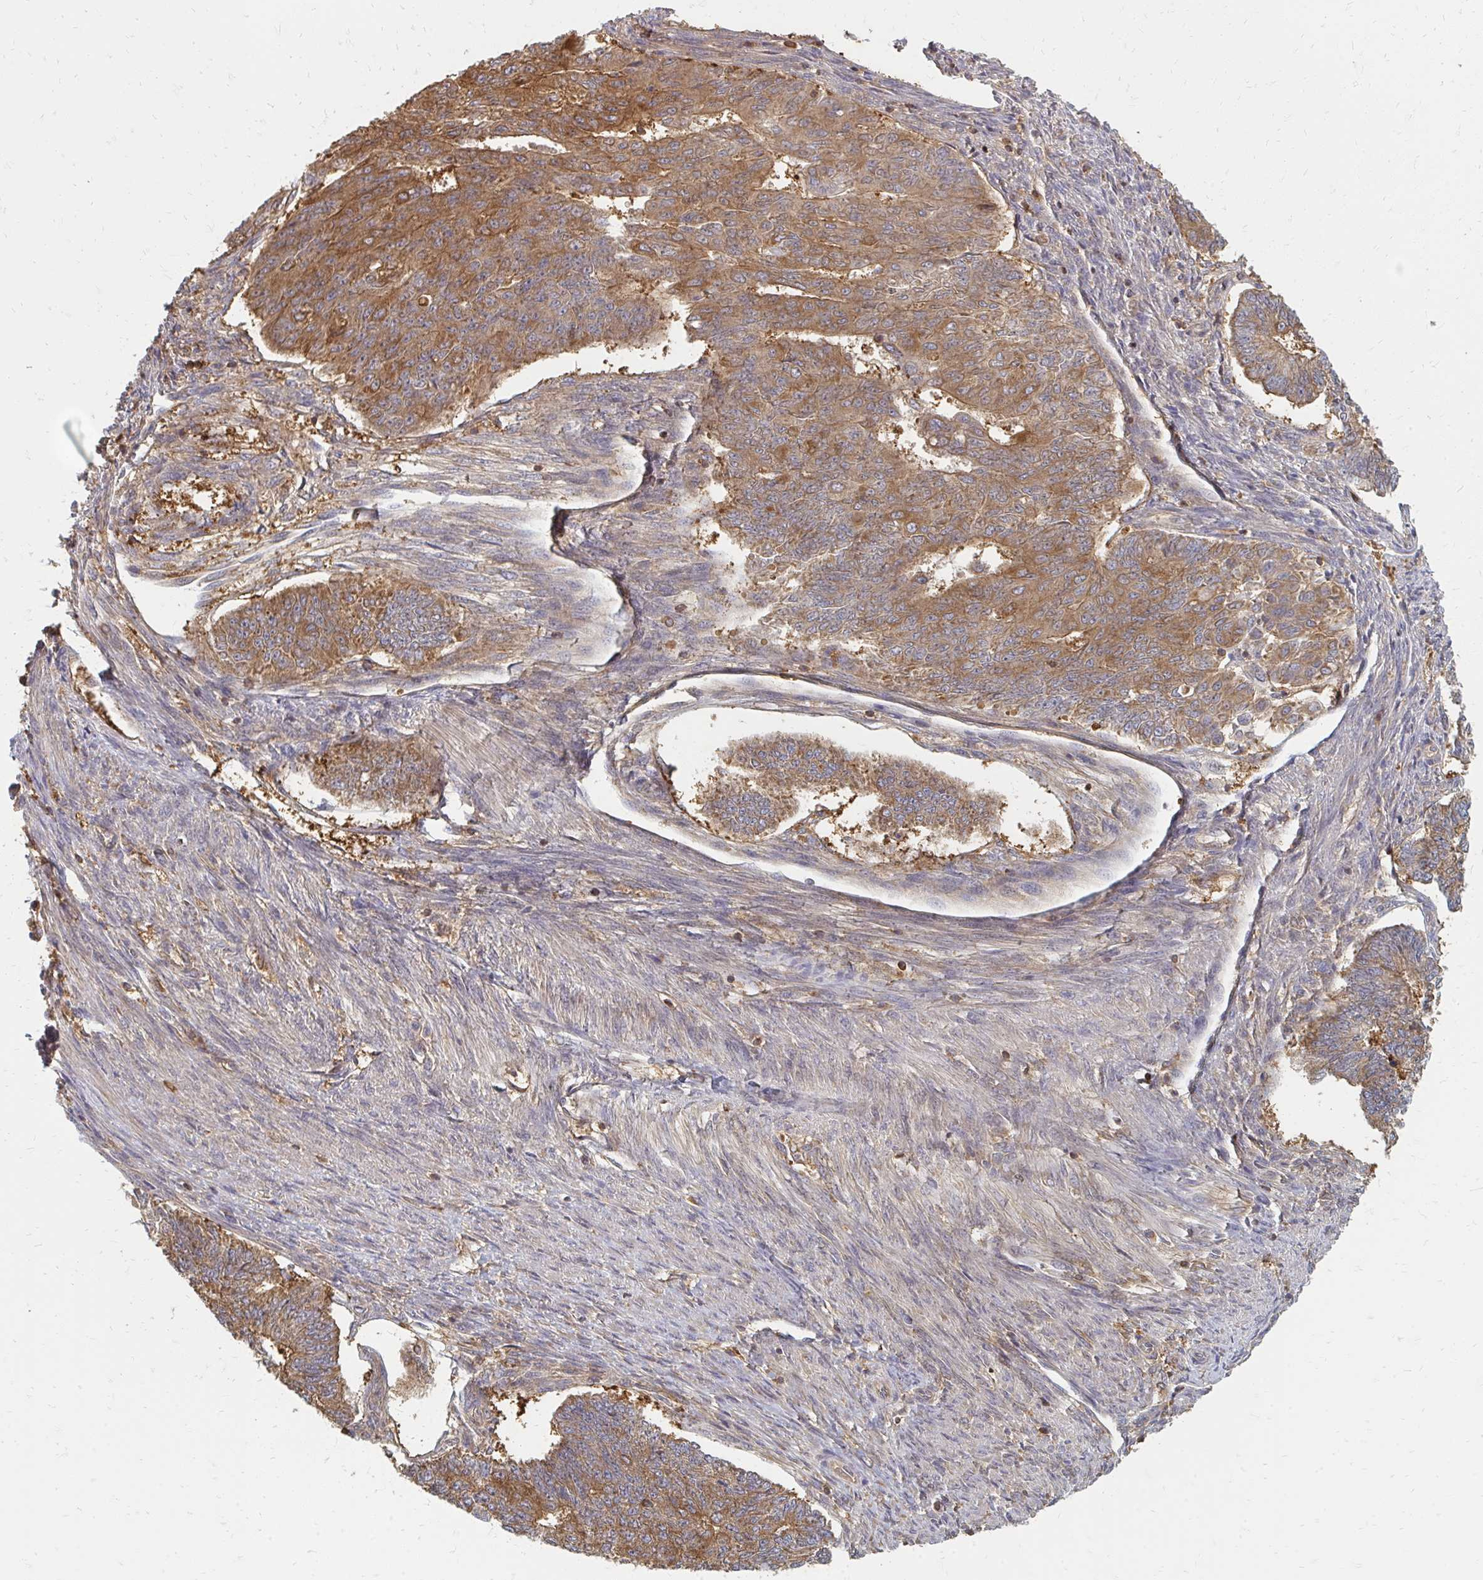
{"staining": {"intensity": "moderate", "quantity": ">75%", "location": "cytoplasmic/membranous"}, "tissue": "endometrial cancer", "cell_type": "Tumor cells", "image_type": "cancer", "snomed": [{"axis": "morphology", "description": "Adenocarcinoma, NOS"}, {"axis": "topography", "description": "Endometrium"}], "caption": "Protein staining of endometrial adenocarcinoma tissue demonstrates moderate cytoplasmic/membranous staining in approximately >75% of tumor cells. (IHC, brightfield microscopy, high magnification).", "gene": "ZNF285", "patient": {"sex": "female", "age": 32}}